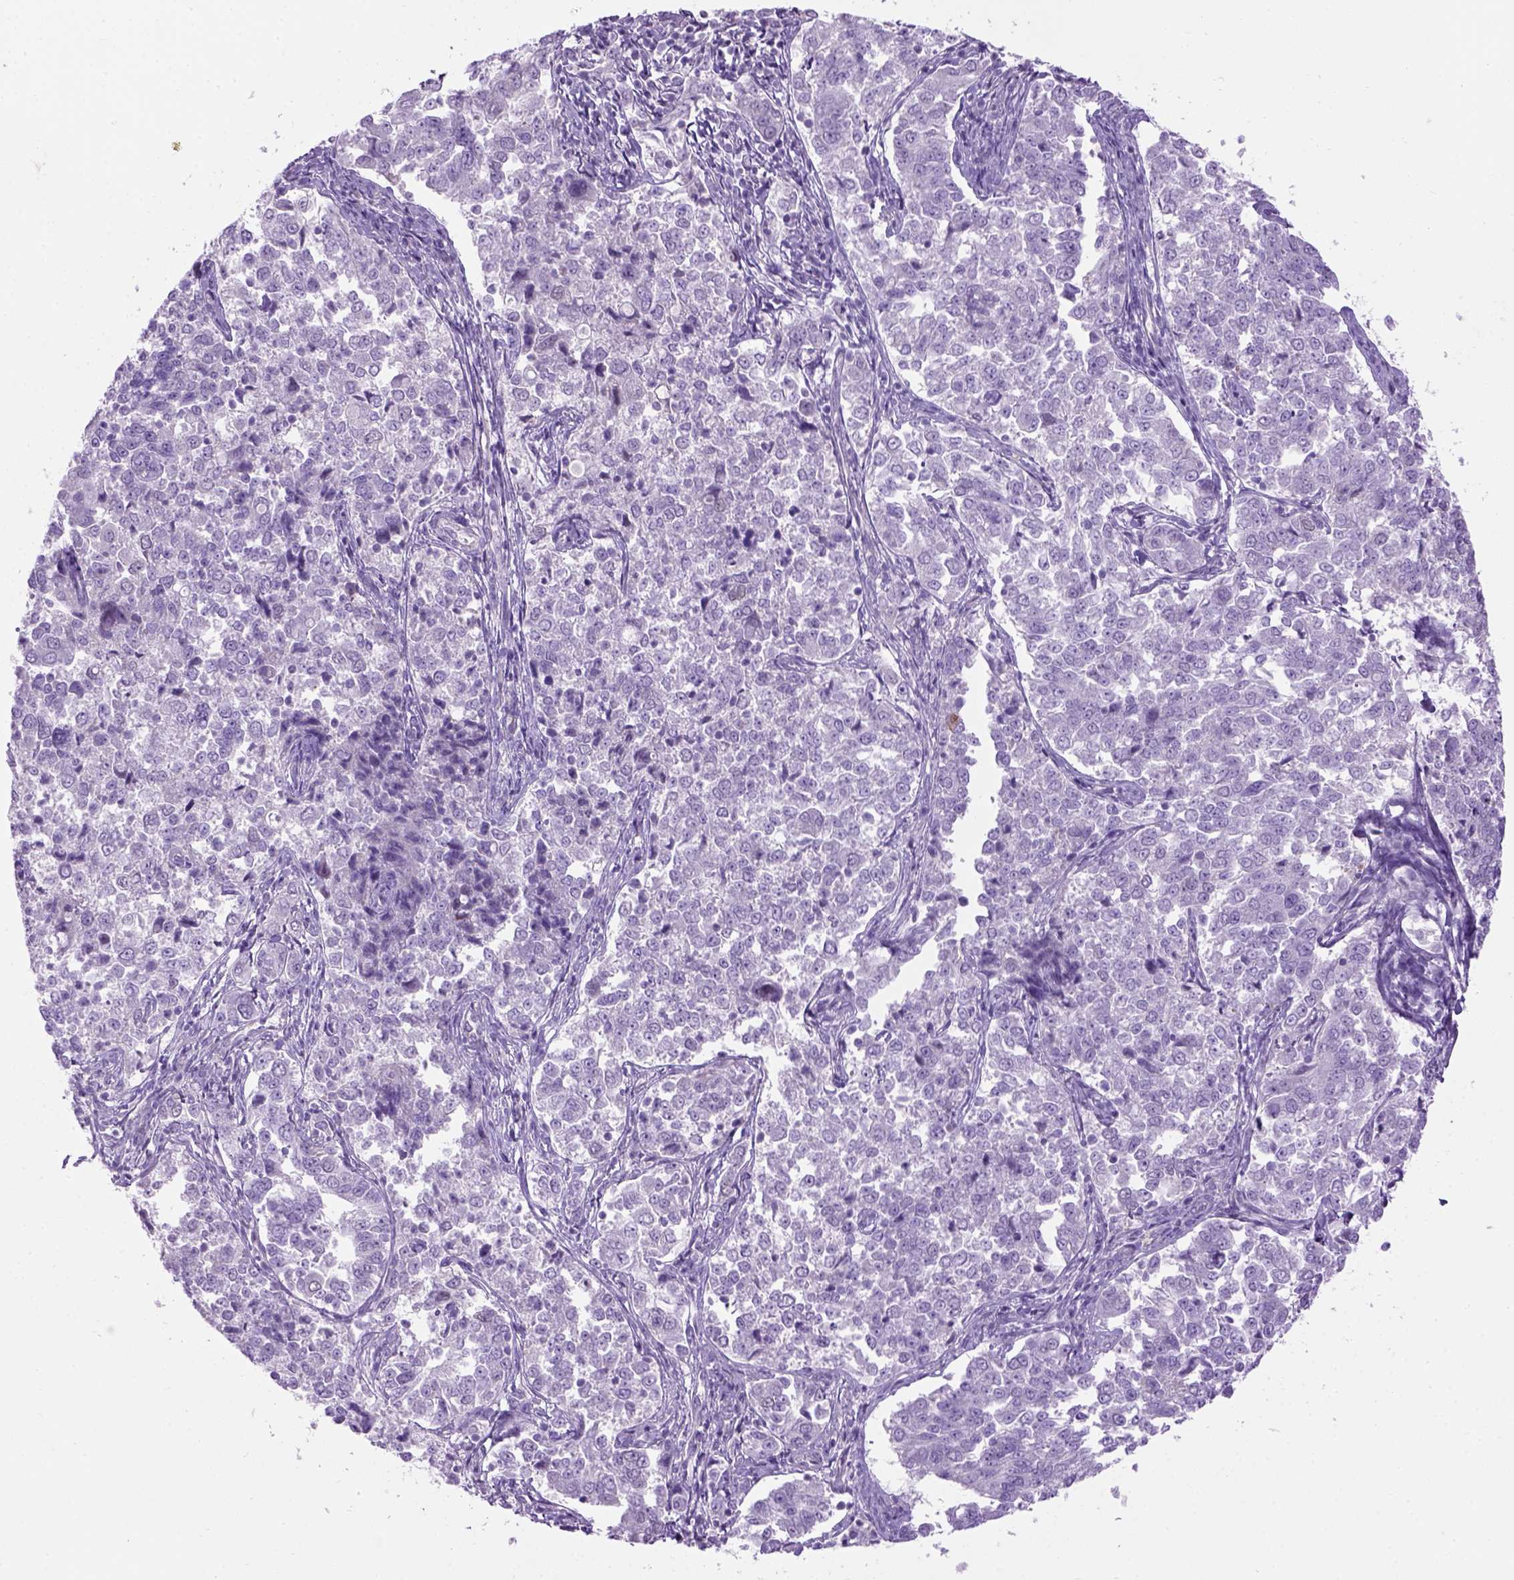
{"staining": {"intensity": "negative", "quantity": "none", "location": "none"}, "tissue": "endometrial cancer", "cell_type": "Tumor cells", "image_type": "cancer", "snomed": [{"axis": "morphology", "description": "Adenocarcinoma, NOS"}, {"axis": "topography", "description": "Endometrium"}], "caption": "Immunohistochemical staining of human endometrial adenocarcinoma reveals no significant expression in tumor cells.", "gene": "GABRB2", "patient": {"sex": "female", "age": 43}}